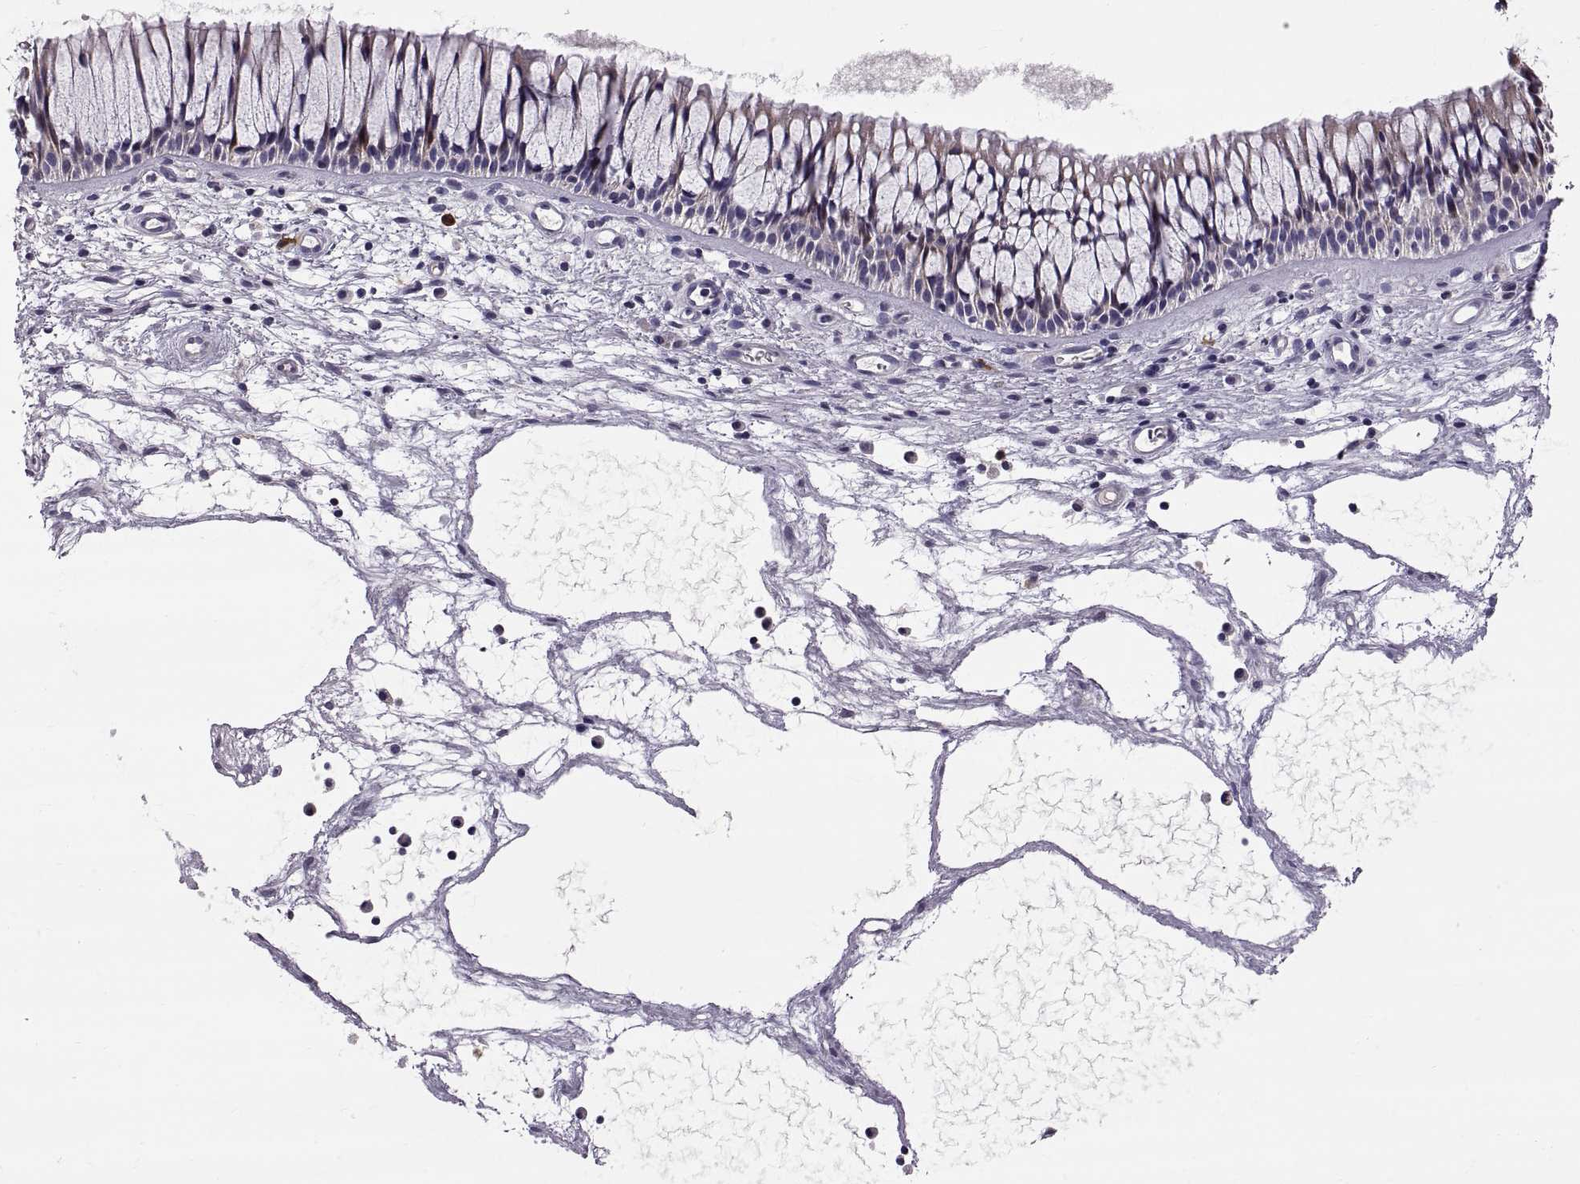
{"staining": {"intensity": "strong", "quantity": "<25%", "location": "nuclear"}, "tissue": "nasopharynx", "cell_type": "Respiratory epithelial cells", "image_type": "normal", "snomed": [{"axis": "morphology", "description": "Normal tissue, NOS"}, {"axis": "topography", "description": "Nasopharynx"}], "caption": "High-power microscopy captured an immunohistochemistry (IHC) micrograph of unremarkable nasopharynx, revealing strong nuclear expression in about <25% of respiratory epithelial cells.", "gene": "WFDC8", "patient": {"sex": "male", "age": 51}}